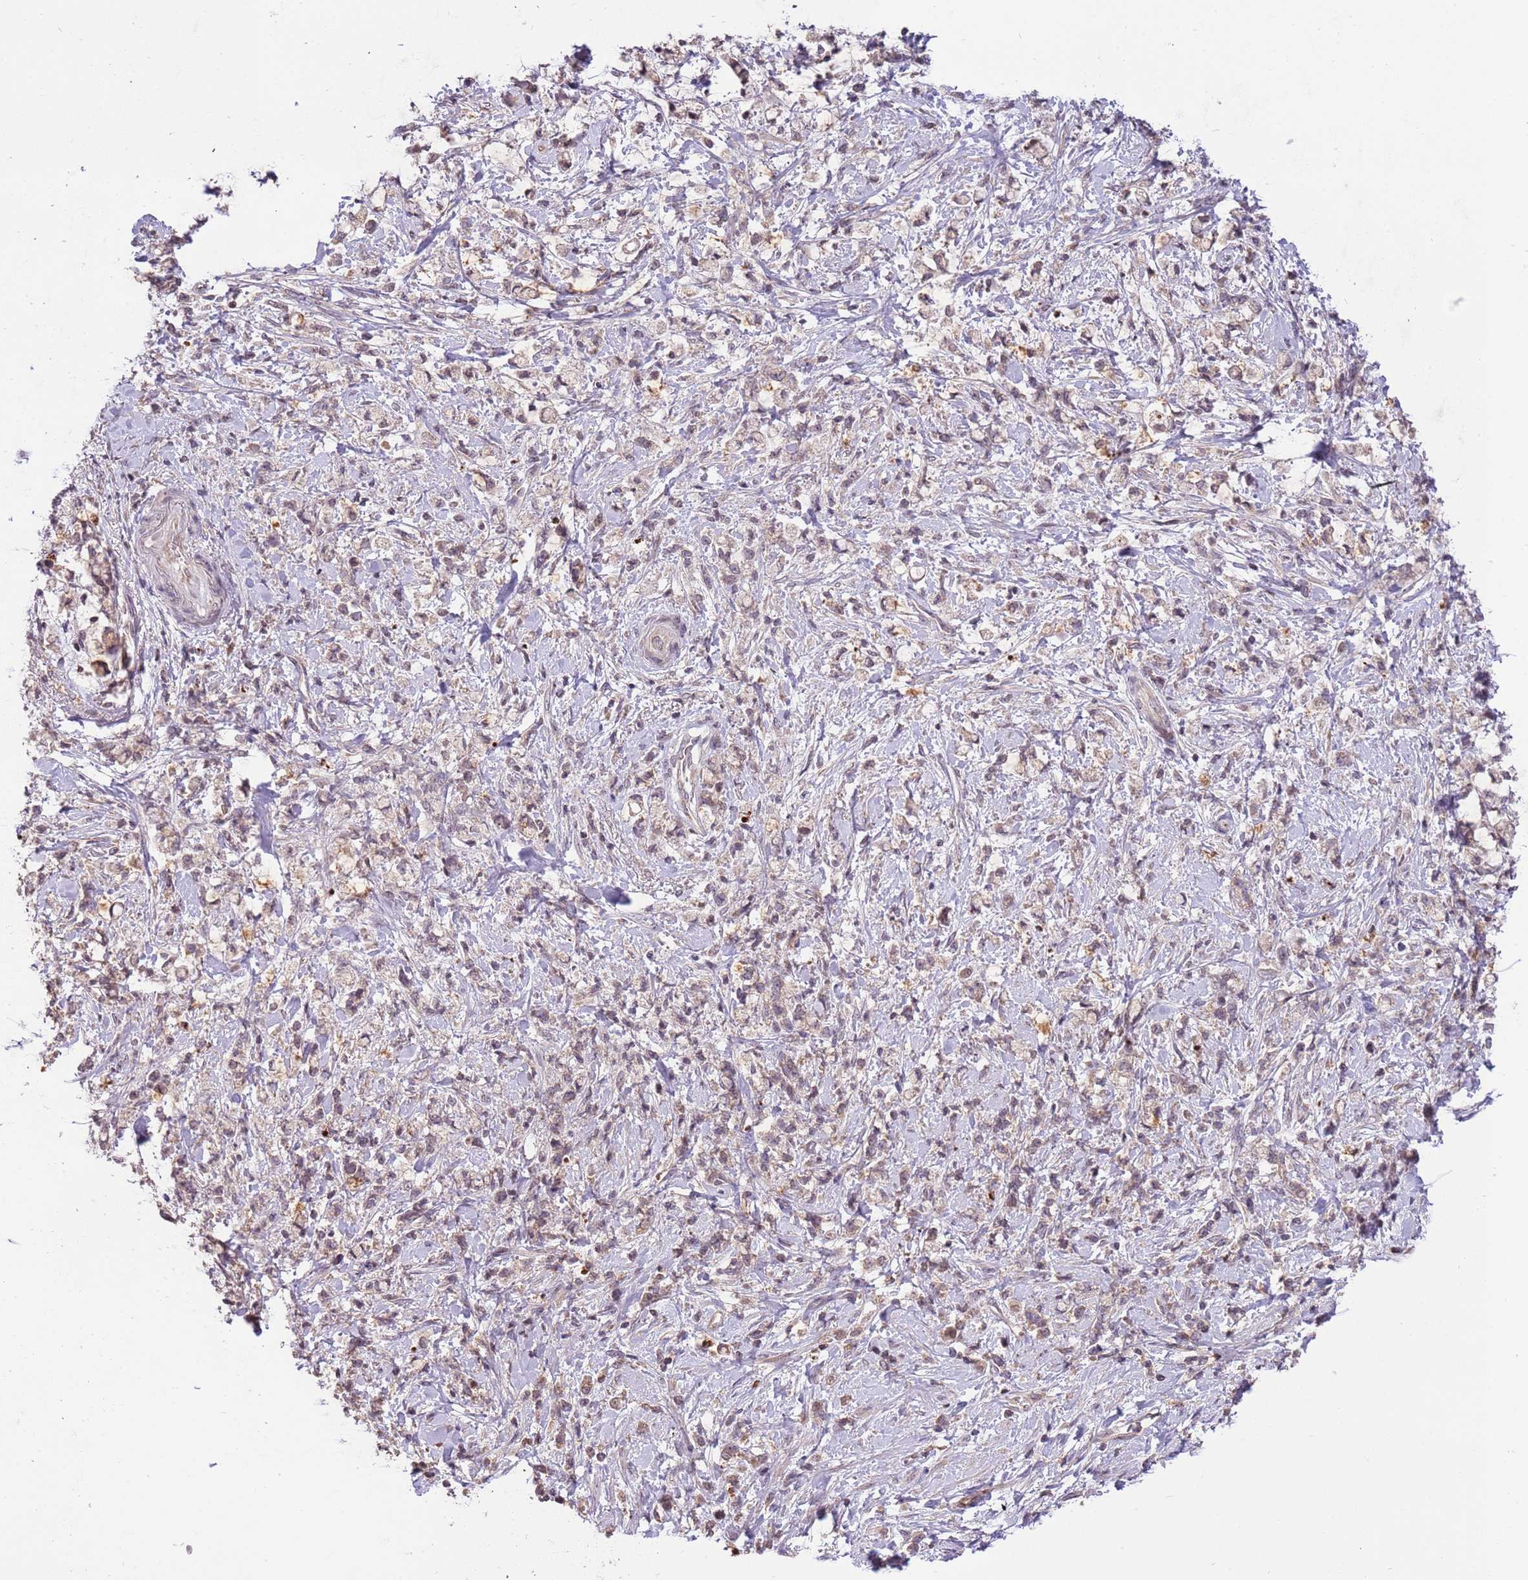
{"staining": {"intensity": "weak", "quantity": "<25%", "location": "cytoplasmic/membranous"}, "tissue": "stomach cancer", "cell_type": "Tumor cells", "image_type": "cancer", "snomed": [{"axis": "morphology", "description": "Adenocarcinoma, NOS"}, {"axis": "topography", "description": "Stomach"}], "caption": "Immunohistochemical staining of stomach adenocarcinoma exhibits no significant positivity in tumor cells.", "gene": "SAMSN1", "patient": {"sex": "female", "age": 60}}